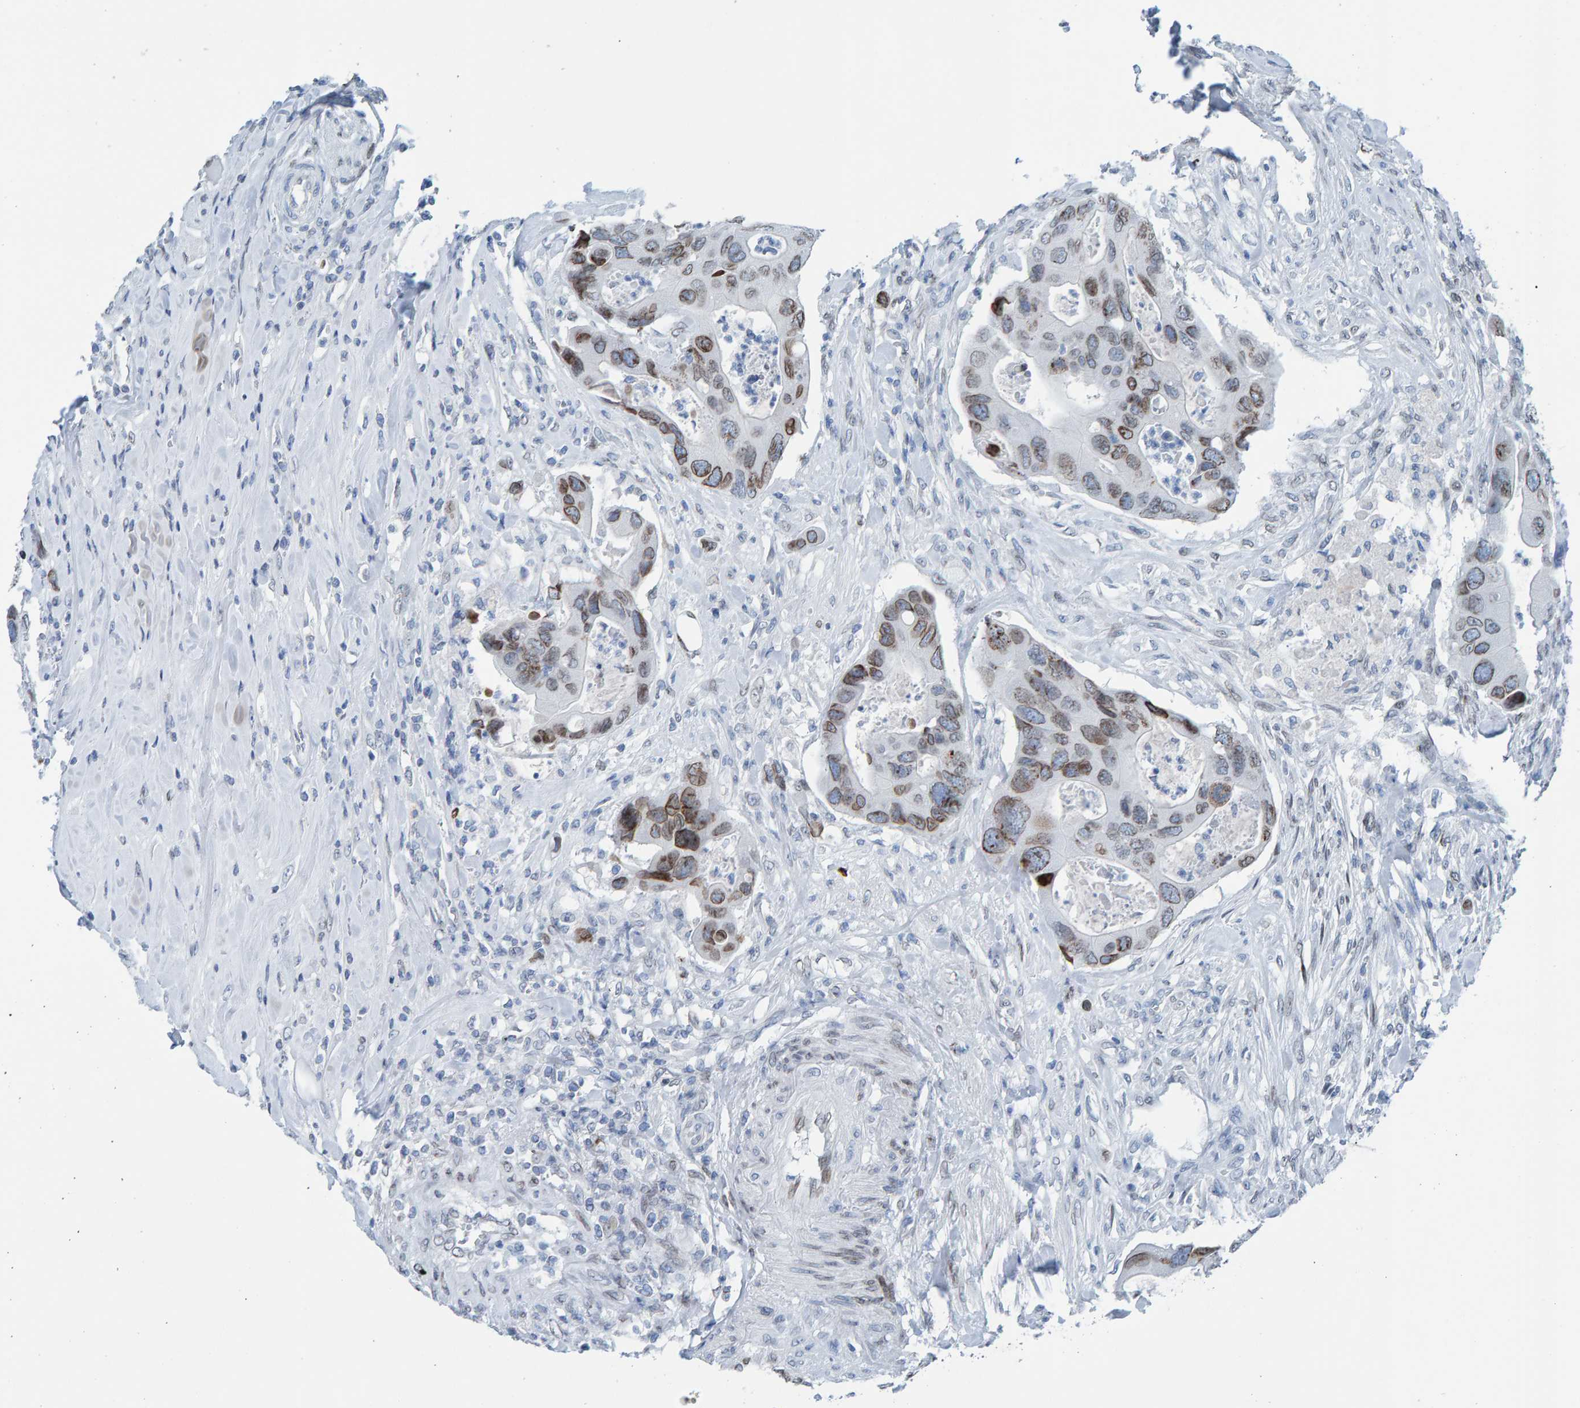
{"staining": {"intensity": "moderate", "quantity": "<25%", "location": "cytoplasmic/membranous,nuclear"}, "tissue": "colorectal cancer", "cell_type": "Tumor cells", "image_type": "cancer", "snomed": [{"axis": "morphology", "description": "Adenocarcinoma, NOS"}, {"axis": "topography", "description": "Rectum"}], "caption": "Tumor cells demonstrate low levels of moderate cytoplasmic/membranous and nuclear staining in about <25% of cells in colorectal adenocarcinoma.", "gene": "LMNB2", "patient": {"sex": "female", "age": 57}}